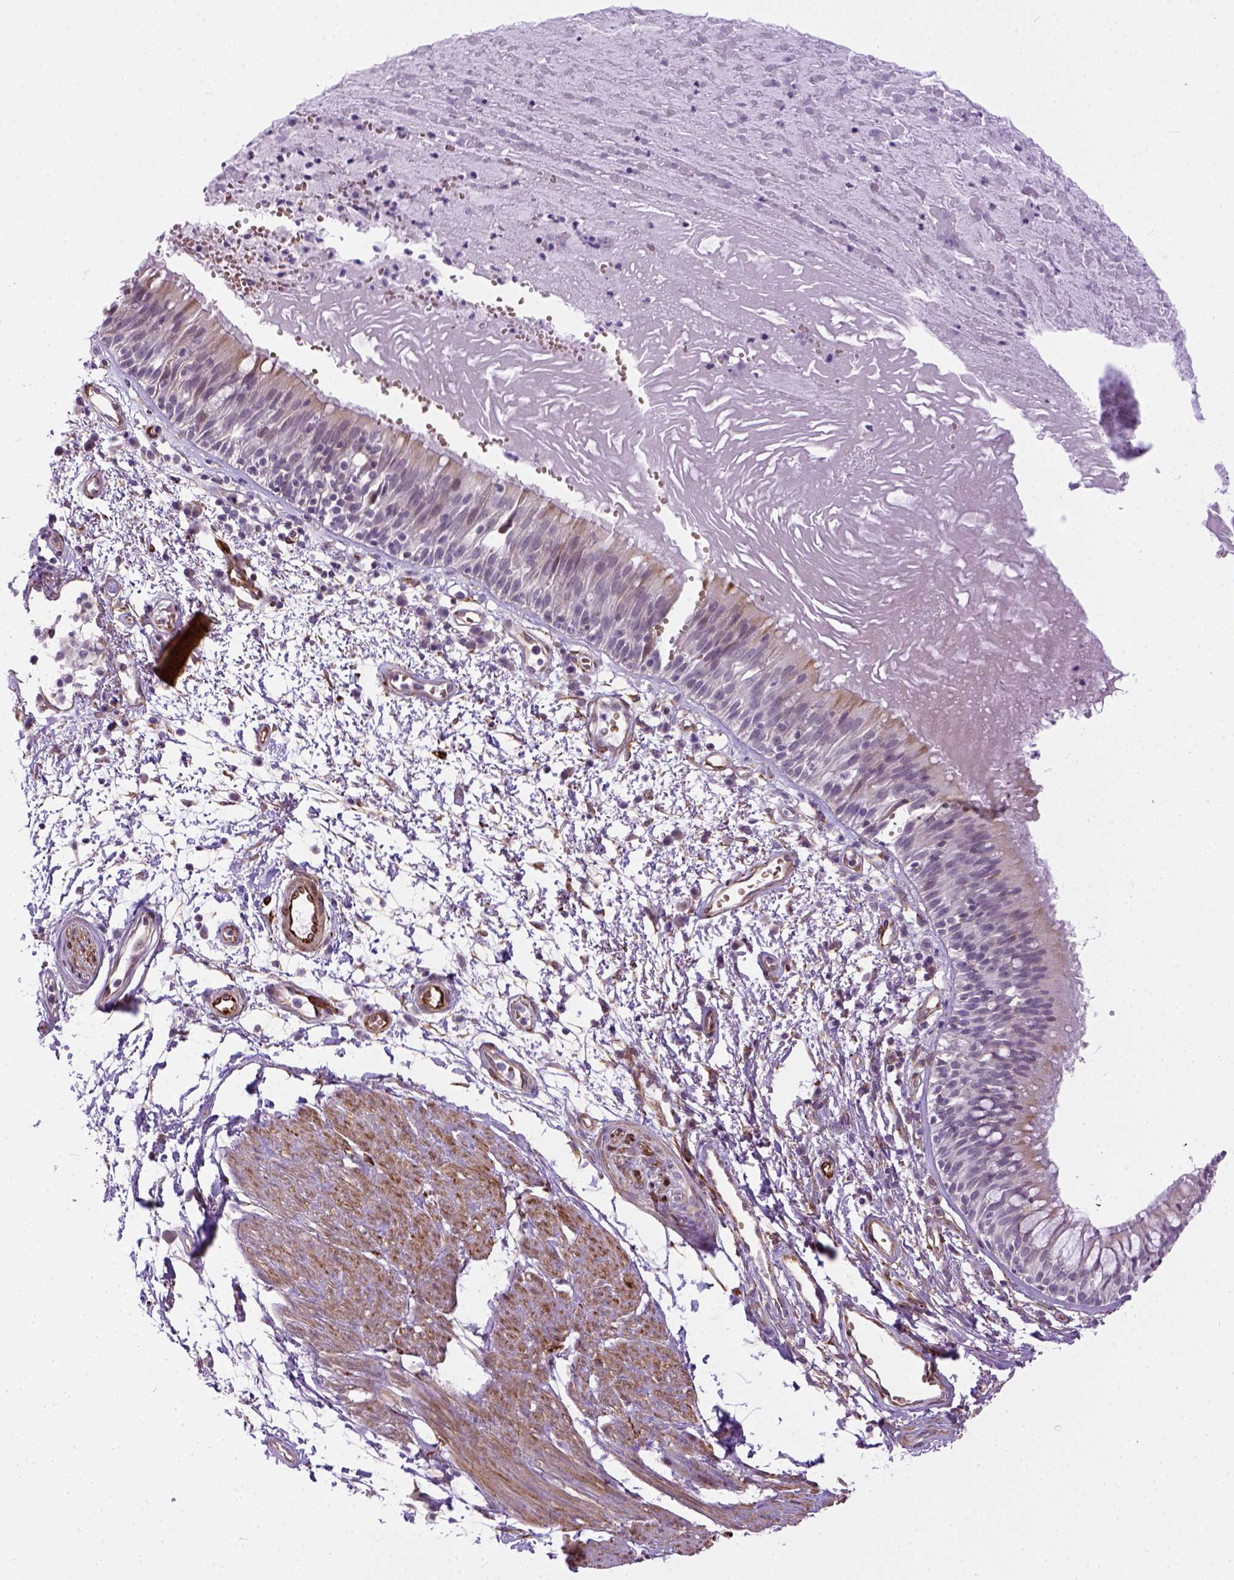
{"staining": {"intensity": "moderate", "quantity": "25%-75%", "location": "cytoplasmic/membranous"}, "tissue": "bronchus", "cell_type": "Respiratory epithelial cells", "image_type": "normal", "snomed": [{"axis": "morphology", "description": "Normal tissue, NOS"}, {"axis": "morphology", "description": "Squamous cell carcinoma, NOS"}, {"axis": "topography", "description": "Cartilage tissue"}, {"axis": "topography", "description": "Bronchus"}, {"axis": "topography", "description": "Lung"}], "caption": "High-magnification brightfield microscopy of unremarkable bronchus stained with DAB (3,3'-diaminobenzidine) (brown) and counterstained with hematoxylin (blue). respiratory epithelial cells exhibit moderate cytoplasmic/membranous expression is appreciated in approximately25%-75% of cells. The protein of interest is stained brown, and the nuclei are stained in blue (DAB (3,3'-diaminobenzidine) IHC with brightfield microscopy, high magnification).", "gene": "KAZN", "patient": {"sex": "male", "age": 66}}